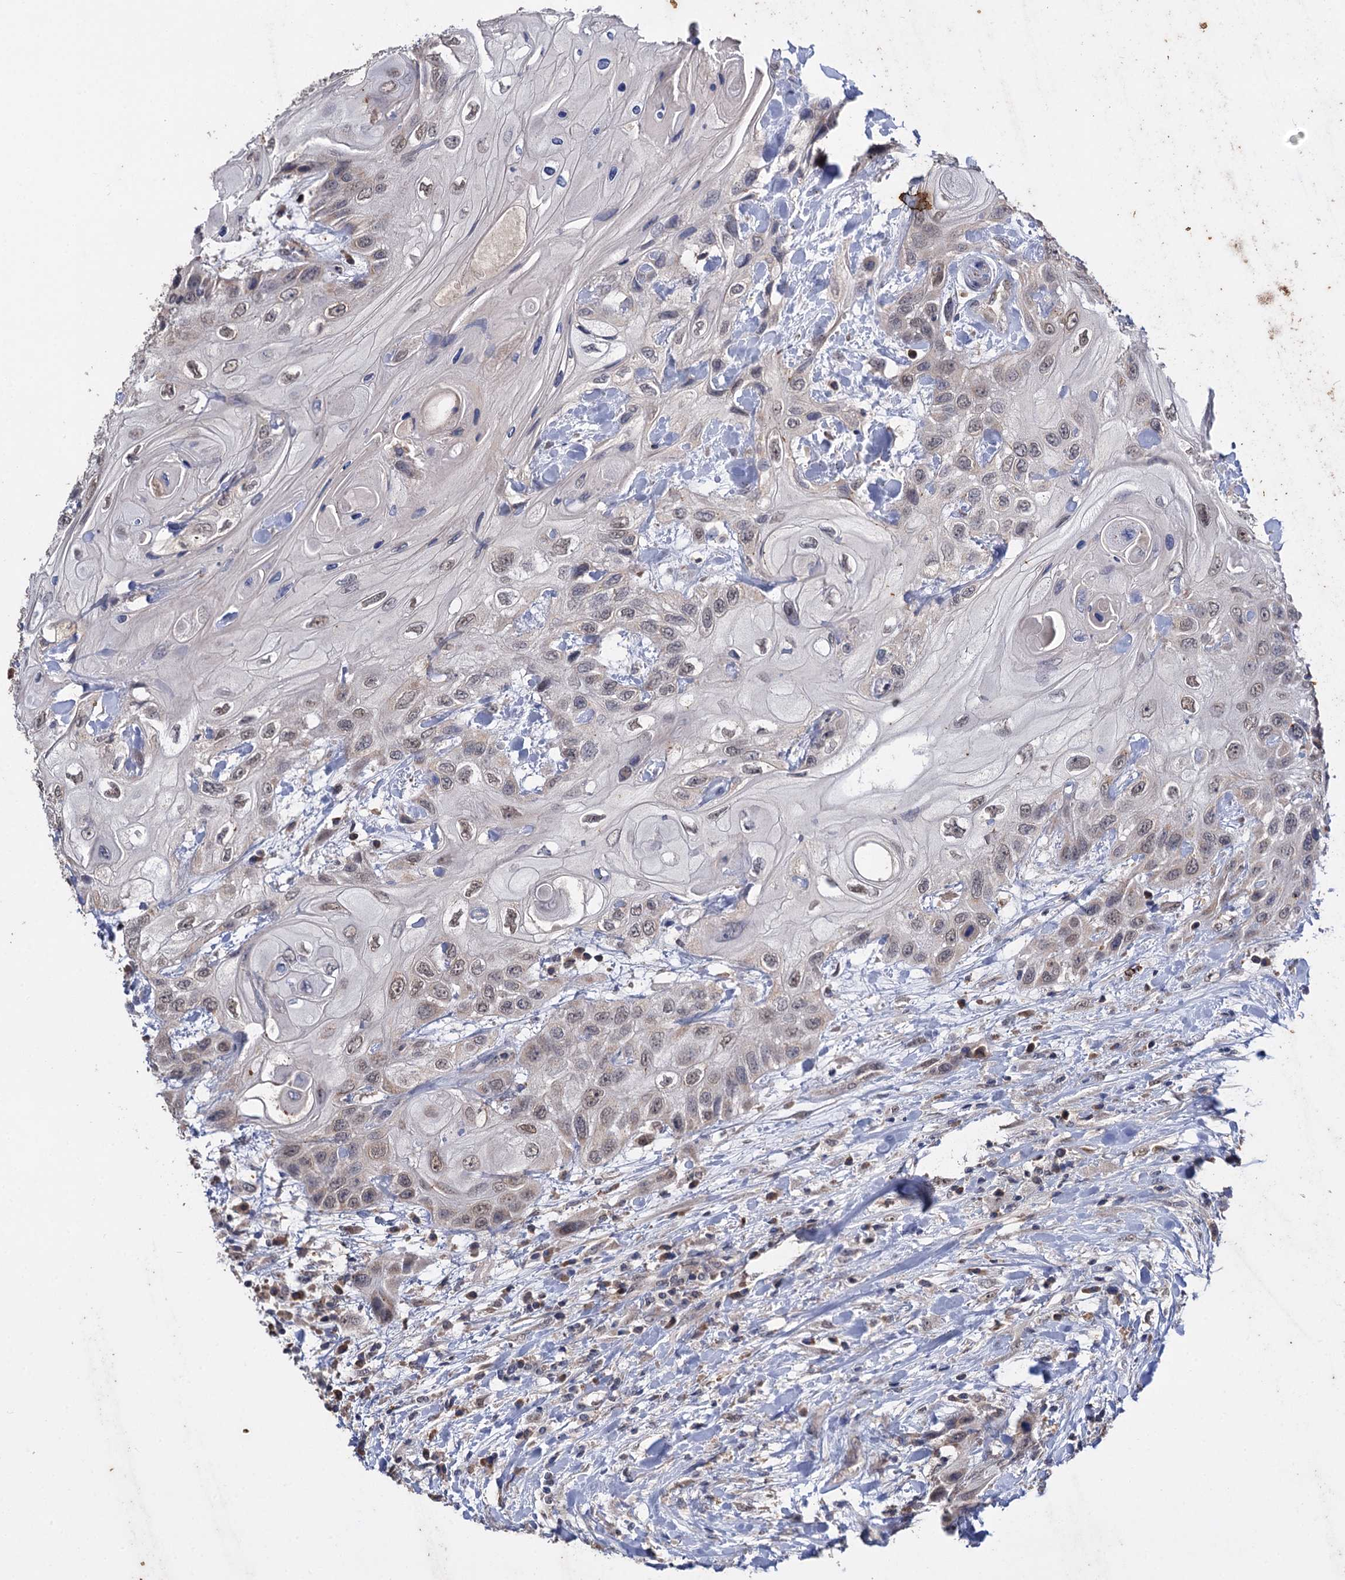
{"staining": {"intensity": "moderate", "quantity": "25%-75%", "location": "nuclear"}, "tissue": "head and neck cancer", "cell_type": "Tumor cells", "image_type": "cancer", "snomed": [{"axis": "morphology", "description": "Squamous cell carcinoma, NOS"}, {"axis": "topography", "description": "Head-Neck"}], "caption": "A medium amount of moderate nuclear positivity is identified in about 25%-75% of tumor cells in head and neck cancer (squamous cell carcinoma) tissue.", "gene": "CLPB", "patient": {"sex": "female", "age": 43}}